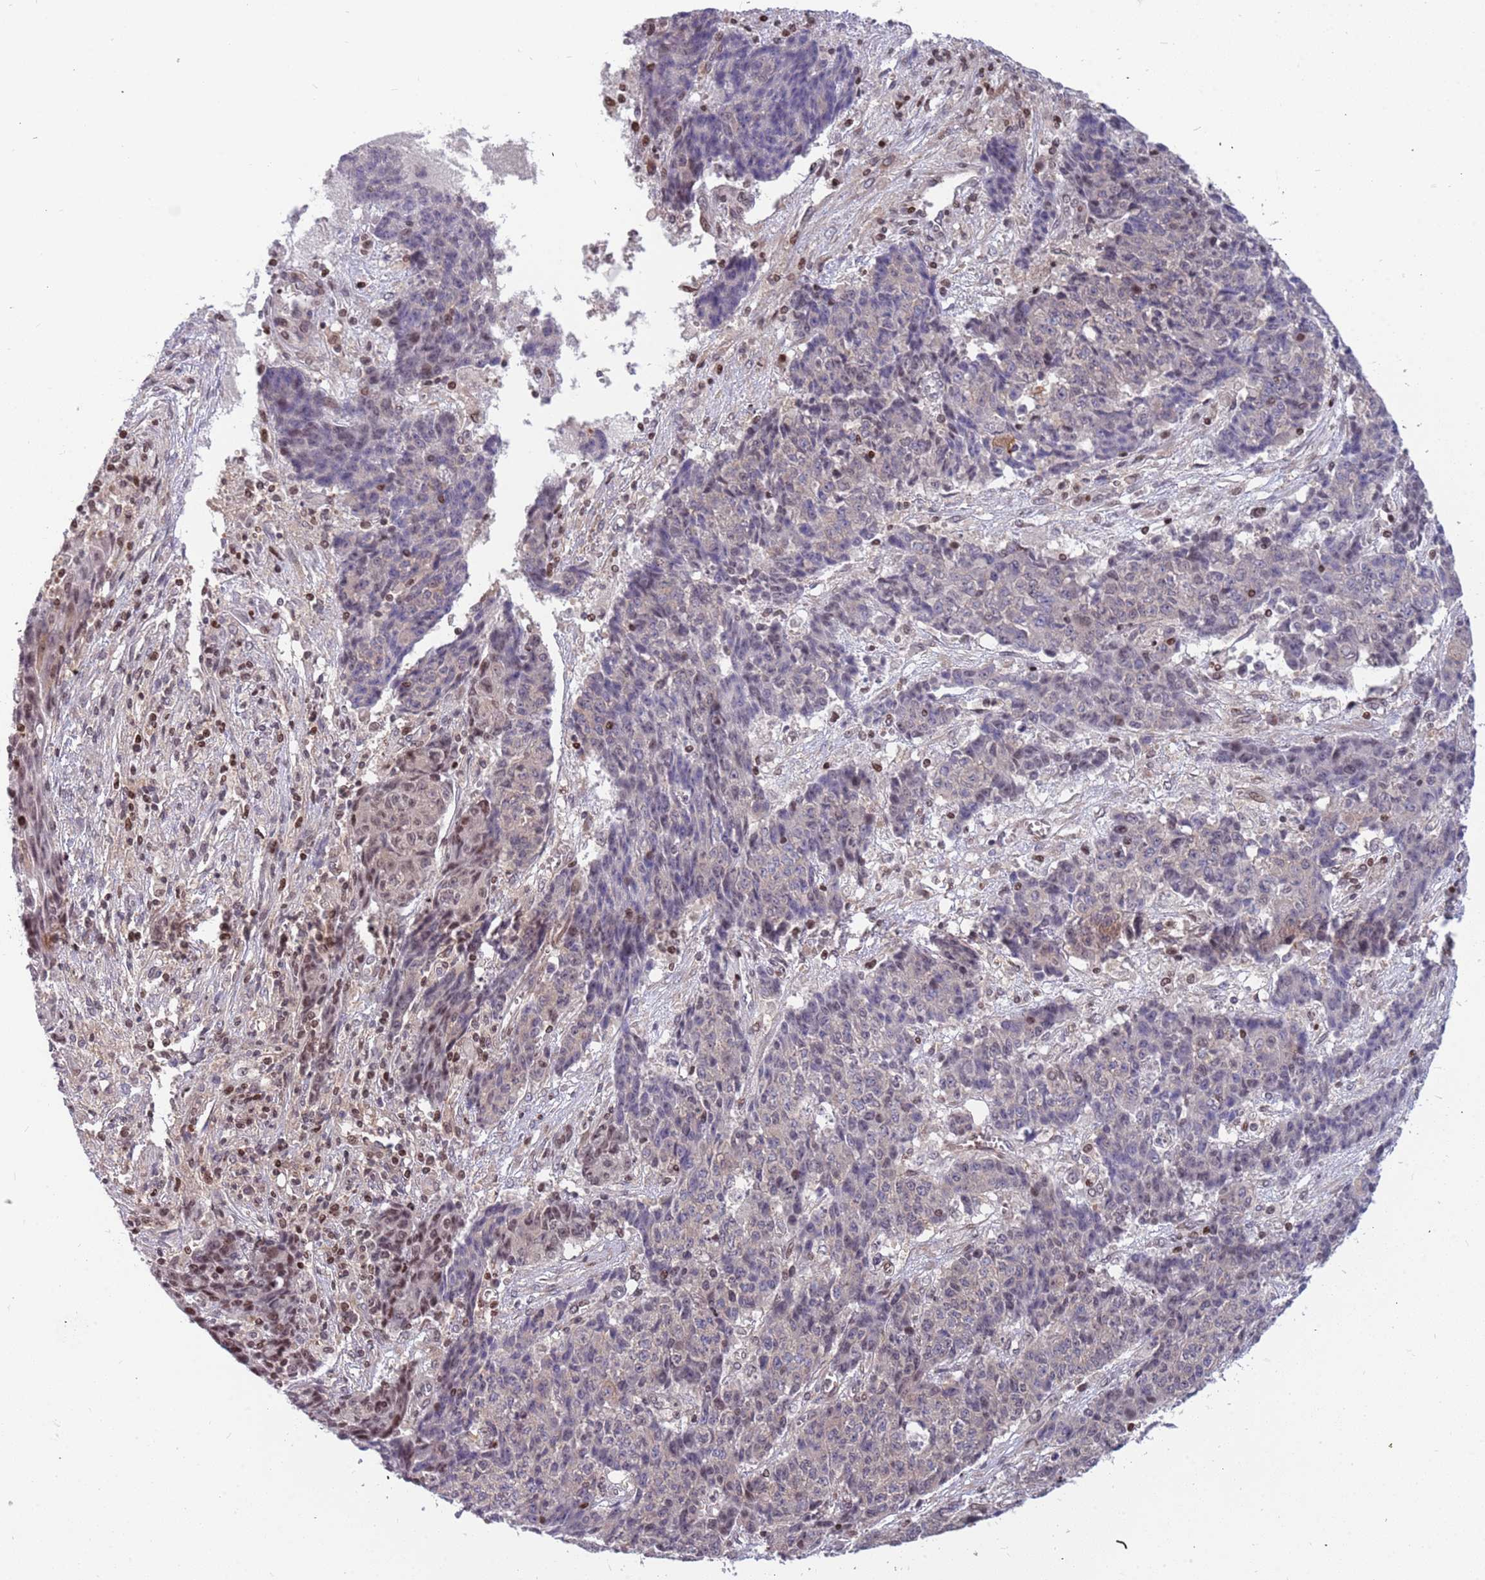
{"staining": {"intensity": "weak", "quantity": "25%-75%", "location": "cytoplasmic/membranous,nuclear"}, "tissue": "ovarian cancer", "cell_type": "Tumor cells", "image_type": "cancer", "snomed": [{"axis": "morphology", "description": "Carcinoma, endometroid"}, {"axis": "topography", "description": "Ovary"}], "caption": "About 25%-75% of tumor cells in ovarian cancer exhibit weak cytoplasmic/membranous and nuclear protein expression as visualized by brown immunohistochemical staining.", "gene": "ARHGEF5", "patient": {"sex": "female", "age": 42}}